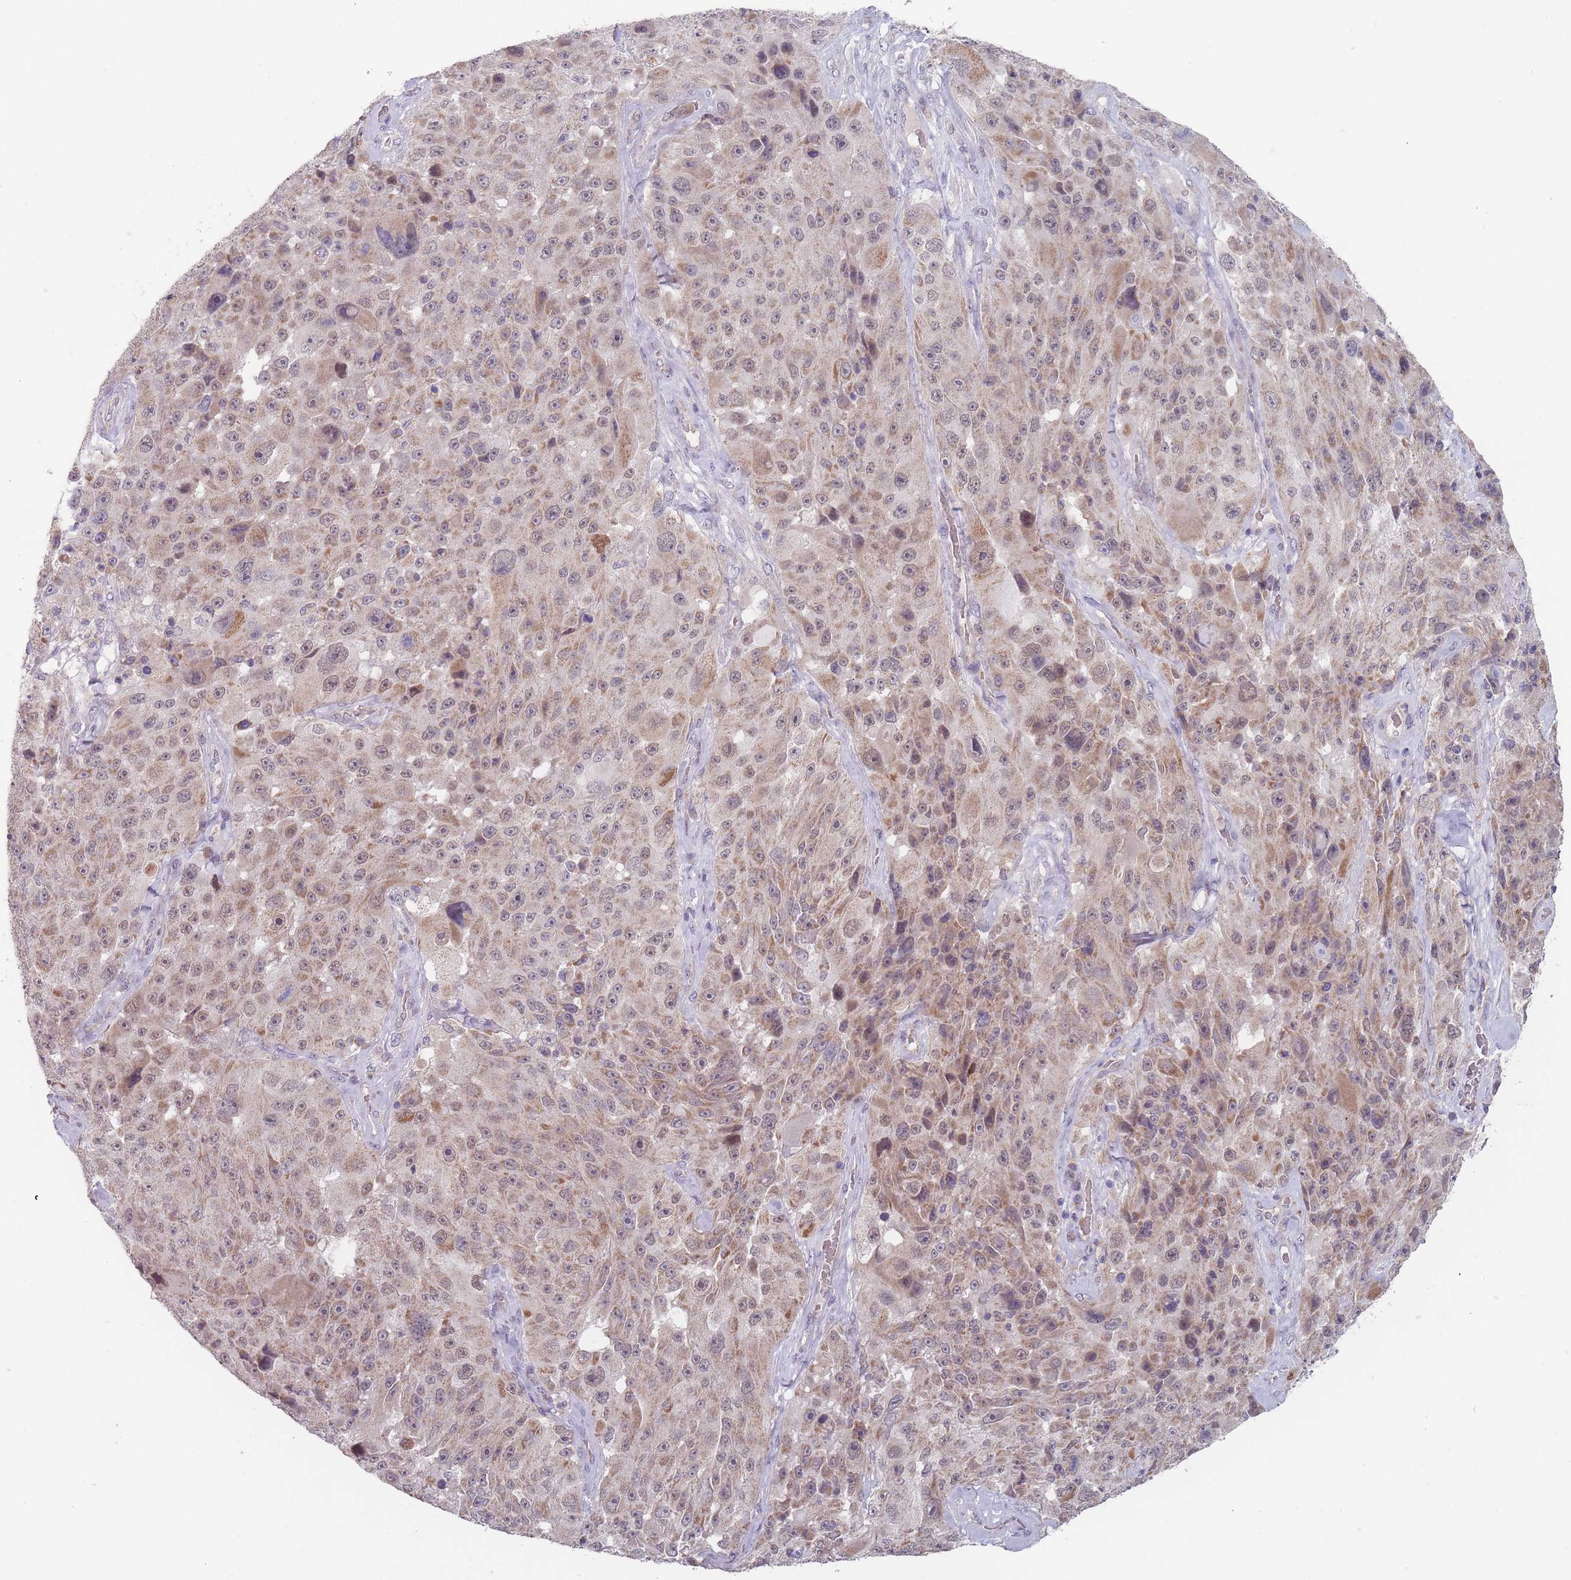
{"staining": {"intensity": "moderate", "quantity": "25%-75%", "location": "cytoplasmic/membranous,nuclear"}, "tissue": "melanoma", "cell_type": "Tumor cells", "image_type": "cancer", "snomed": [{"axis": "morphology", "description": "Malignant melanoma, Metastatic site"}, {"axis": "topography", "description": "Lymph node"}], "caption": "An immunohistochemistry (IHC) image of tumor tissue is shown. Protein staining in brown shows moderate cytoplasmic/membranous and nuclear positivity in melanoma within tumor cells.", "gene": "PEX7", "patient": {"sex": "male", "age": 62}}